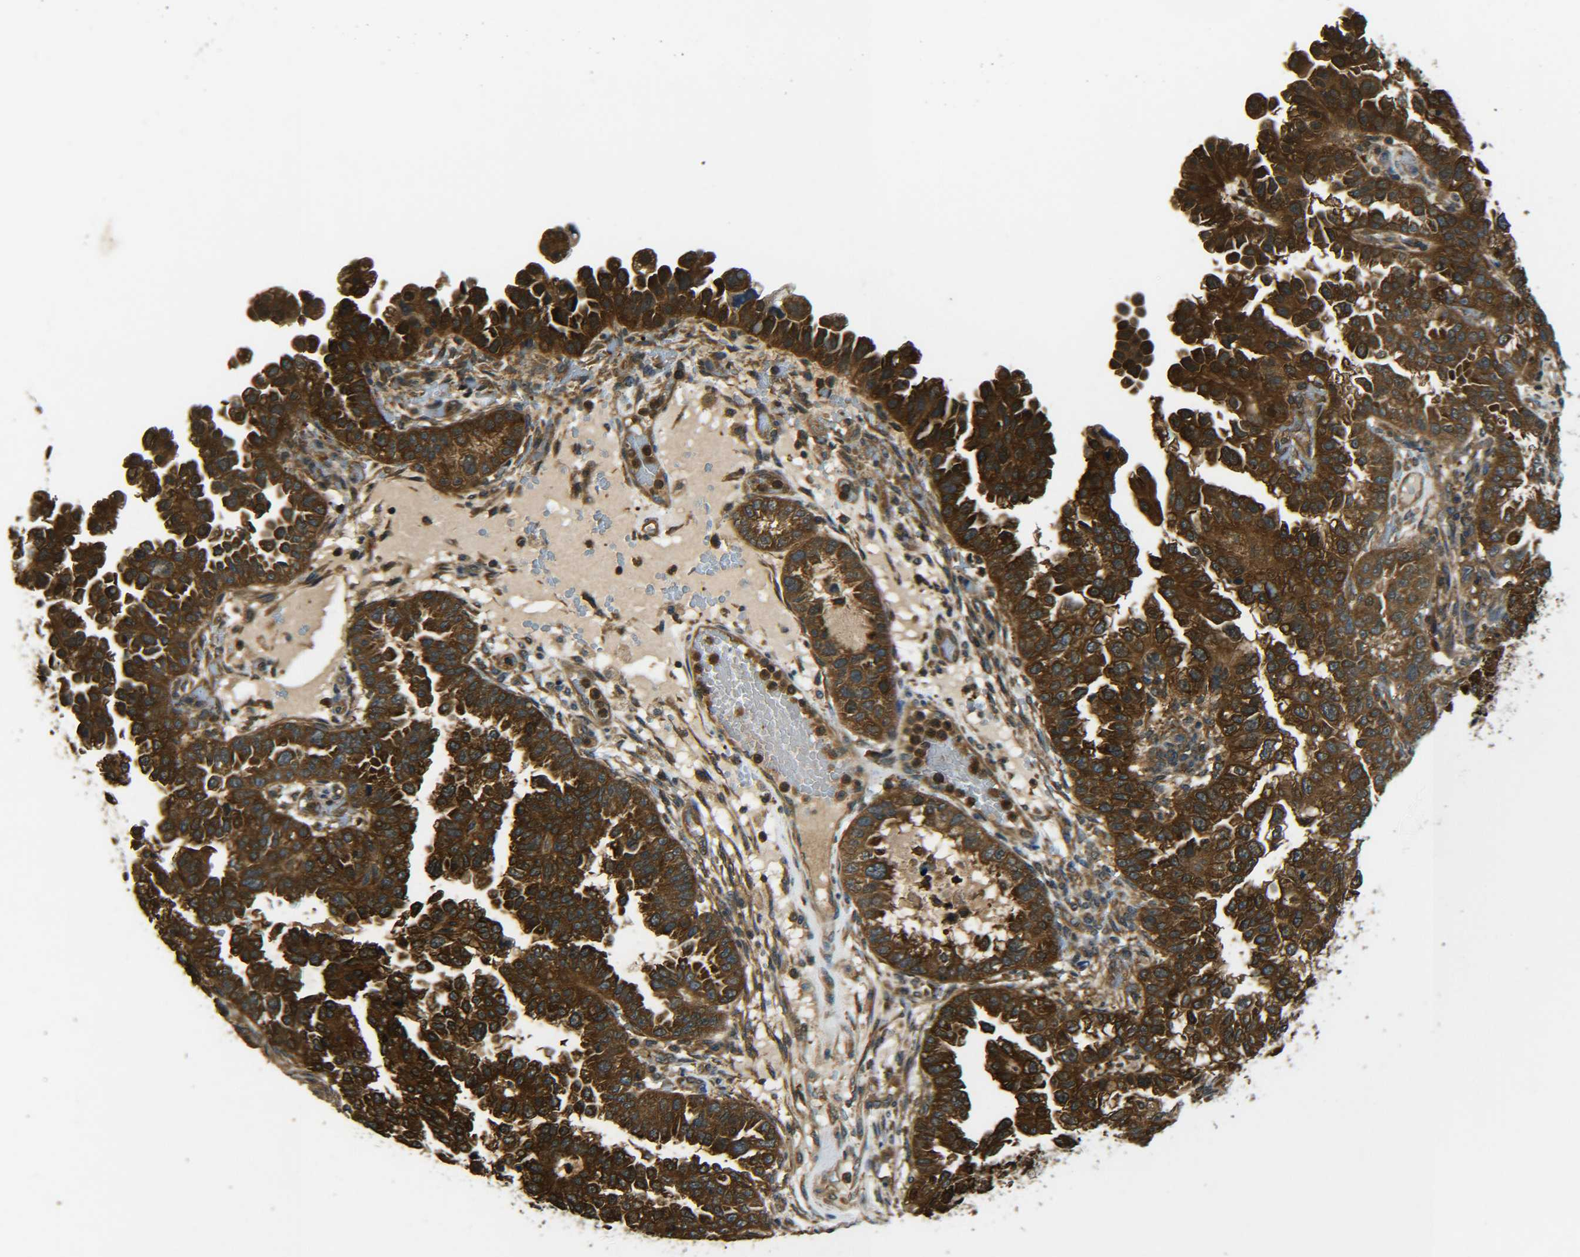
{"staining": {"intensity": "strong", "quantity": ">75%", "location": "cytoplasmic/membranous"}, "tissue": "endometrial cancer", "cell_type": "Tumor cells", "image_type": "cancer", "snomed": [{"axis": "morphology", "description": "Adenocarcinoma, NOS"}, {"axis": "topography", "description": "Endometrium"}], "caption": "Endometrial cancer (adenocarcinoma) tissue demonstrates strong cytoplasmic/membranous staining in about >75% of tumor cells, visualized by immunohistochemistry. (brown staining indicates protein expression, while blue staining denotes nuclei).", "gene": "PREB", "patient": {"sex": "female", "age": 85}}